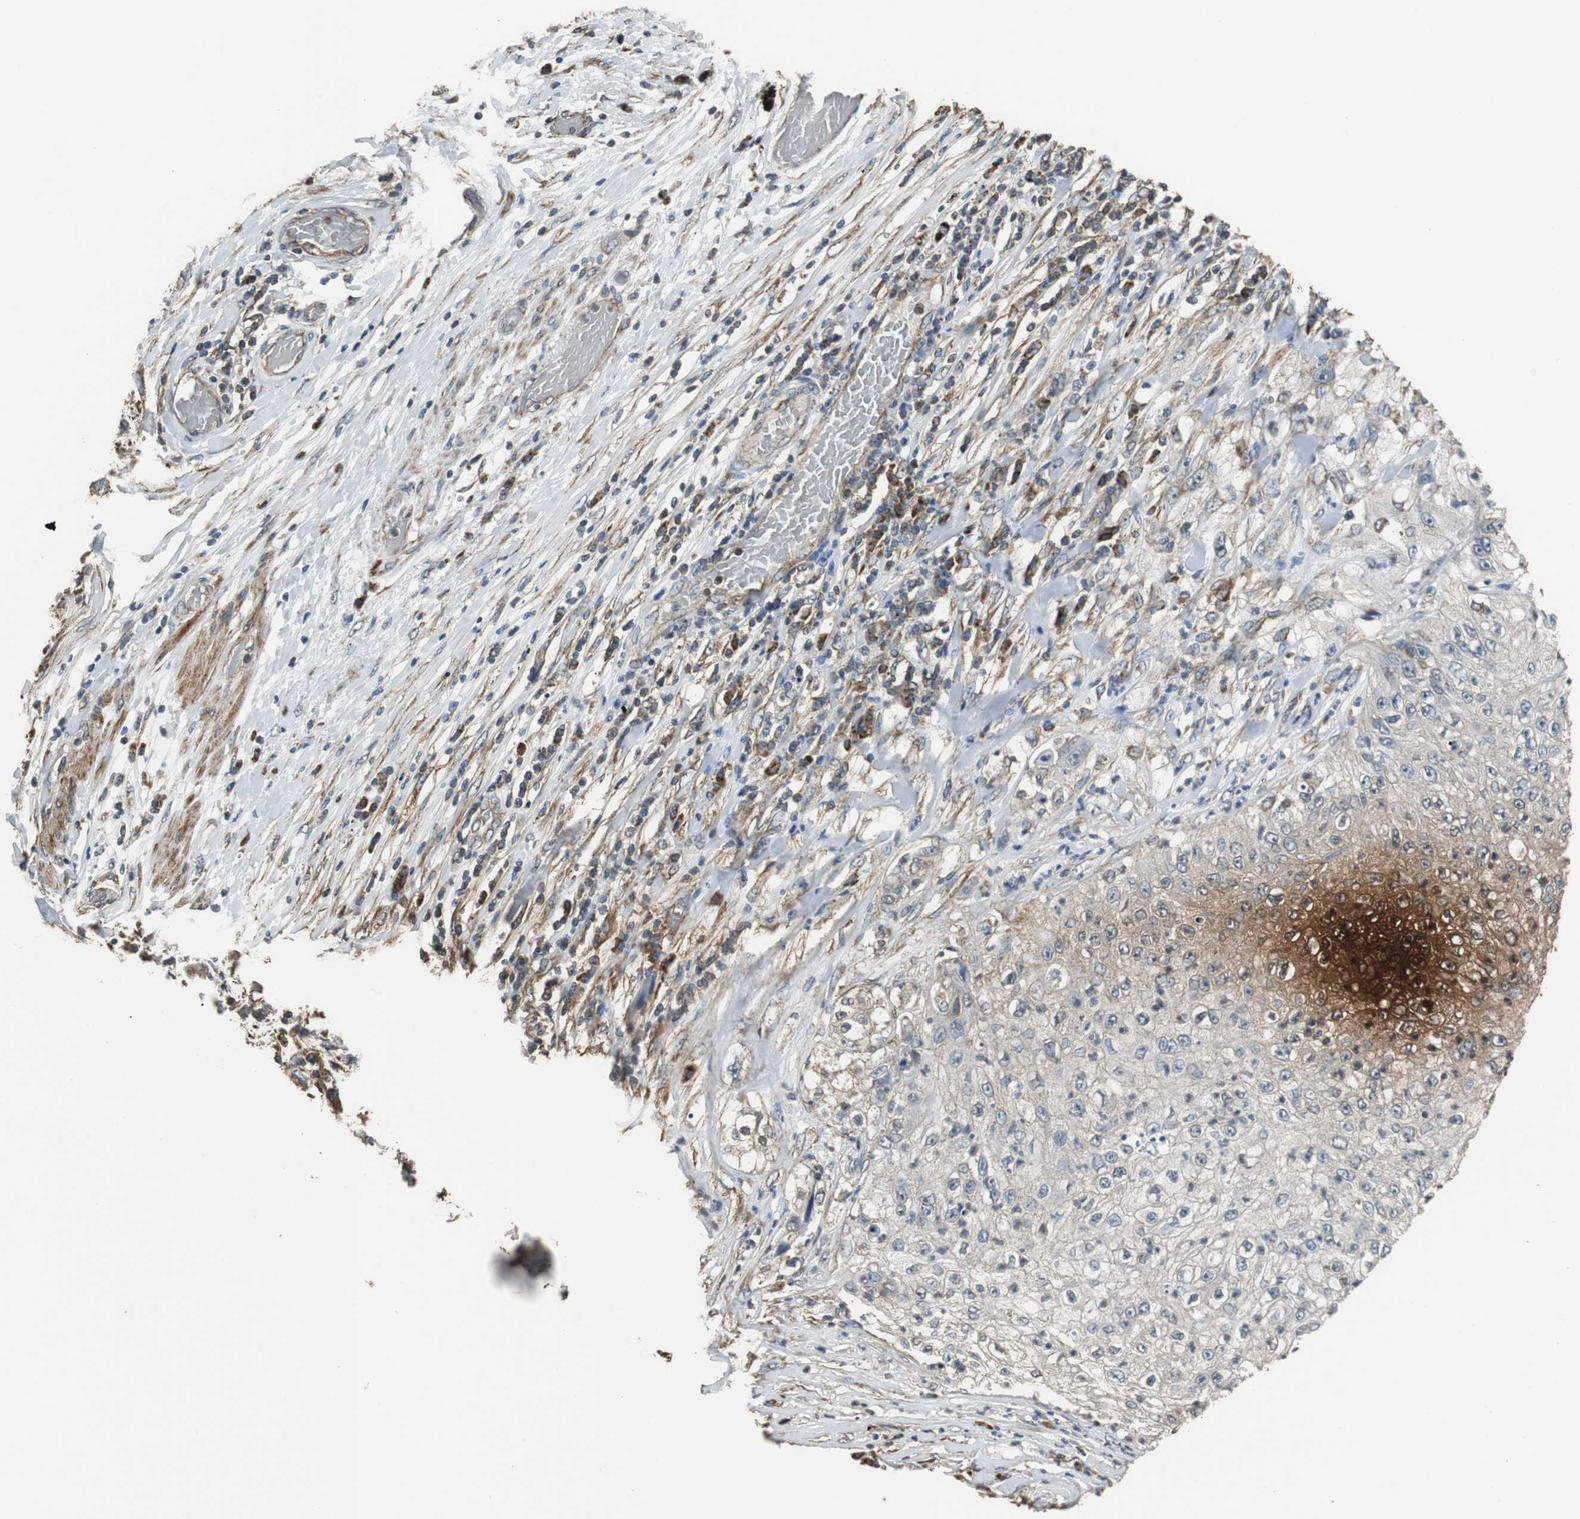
{"staining": {"intensity": "negative", "quantity": "none", "location": "none"}, "tissue": "lung cancer", "cell_type": "Tumor cells", "image_type": "cancer", "snomed": [{"axis": "morphology", "description": "Inflammation, NOS"}, {"axis": "morphology", "description": "Squamous cell carcinoma, NOS"}, {"axis": "topography", "description": "Lymph node"}, {"axis": "topography", "description": "Soft tissue"}, {"axis": "topography", "description": "Lung"}], "caption": "High power microscopy micrograph of an immunohistochemistry photomicrograph of lung squamous cell carcinoma, revealing no significant positivity in tumor cells.", "gene": "NNT", "patient": {"sex": "male", "age": 66}}